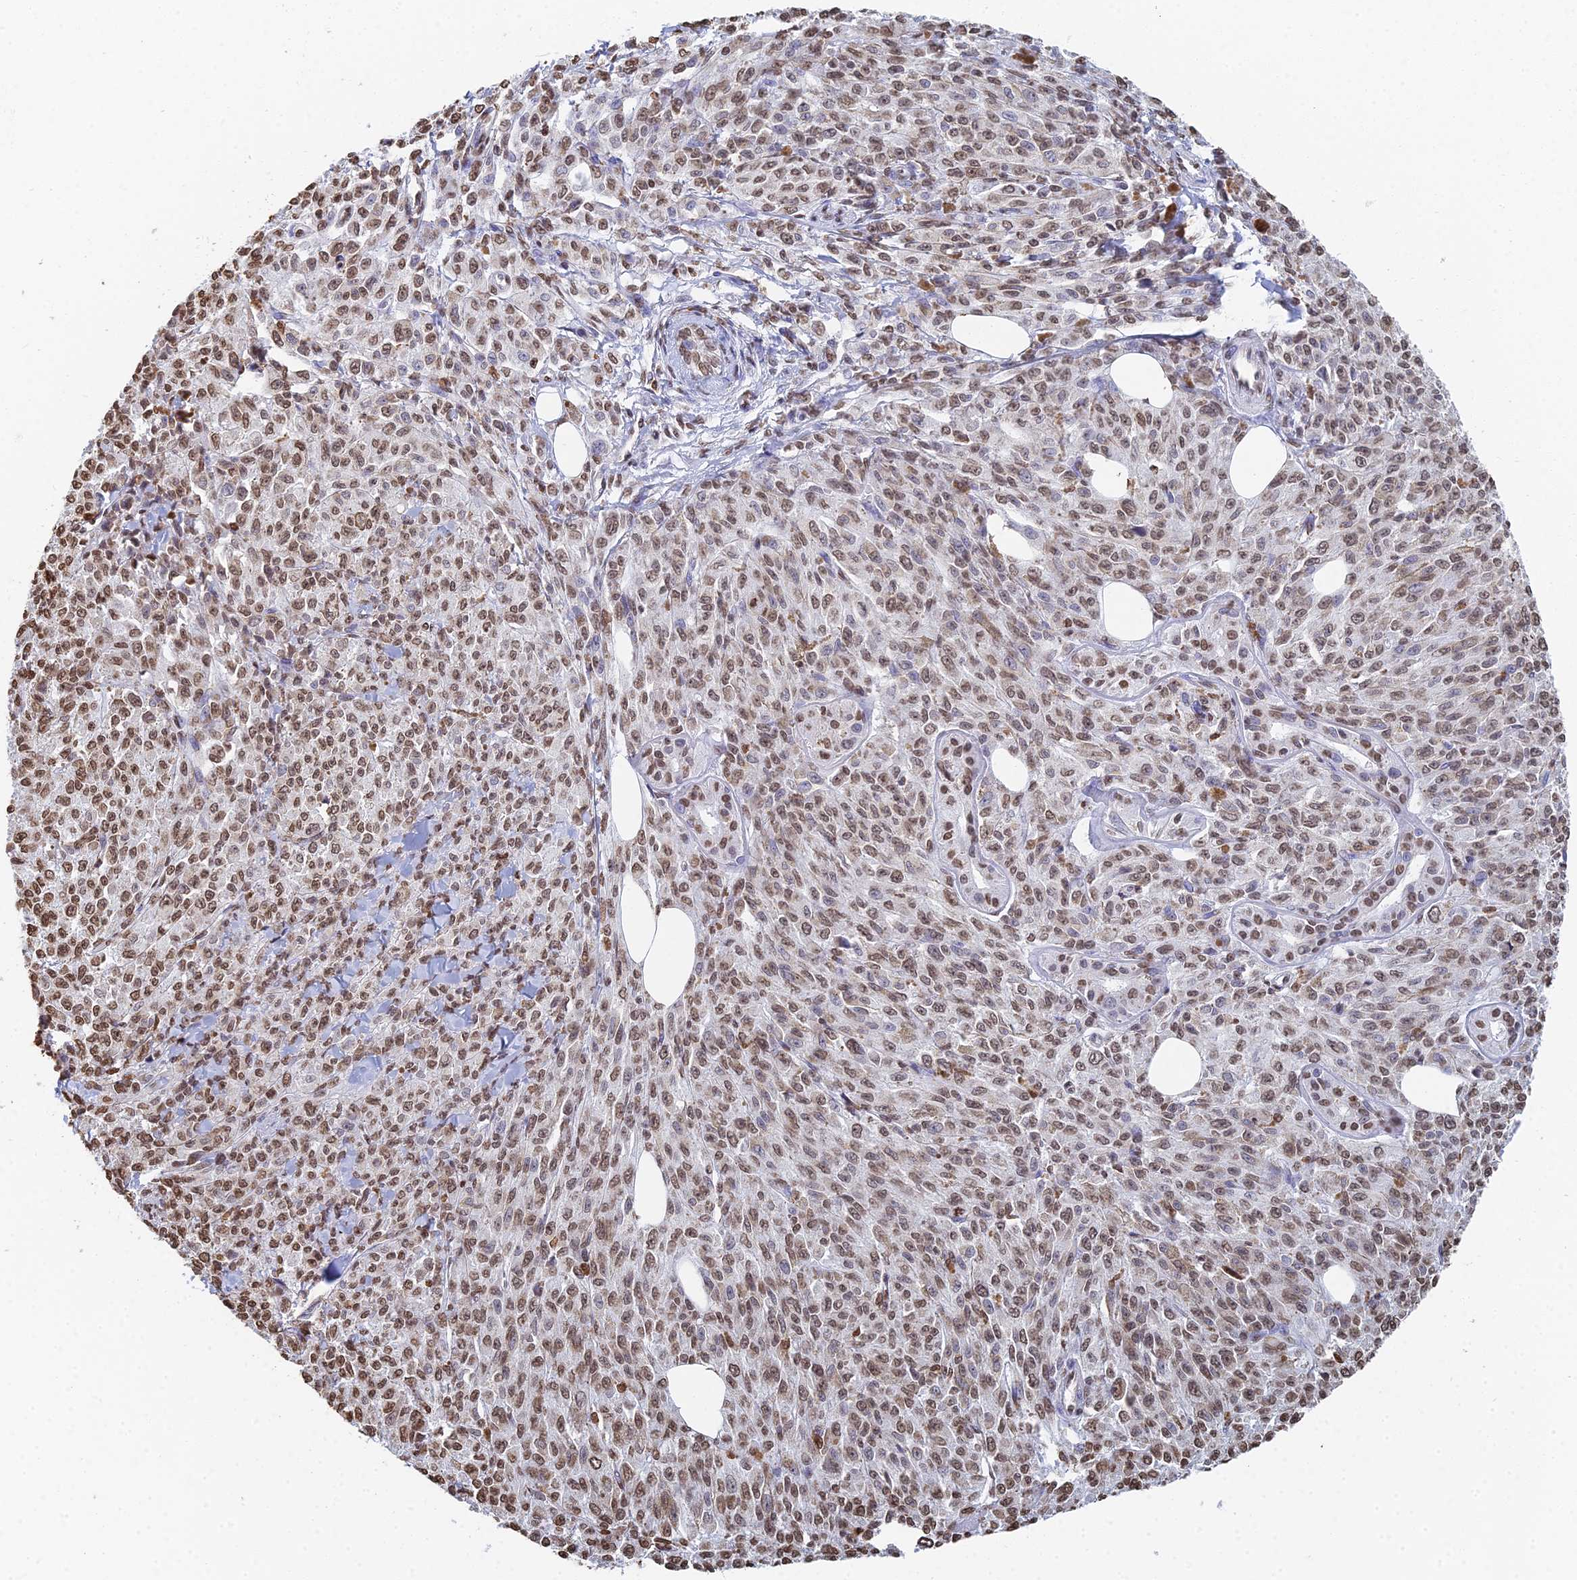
{"staining": {"intensity": "weak", "quantity": ">75%", "location": "nuclear"}, "tissue": "melanoma", "cell_type": "Tumor cells", "image_type": "cancer", "snomed": [{"axis": "morphology", "description": "Malignant melanoma, NOS"}, {"axis": "topography", "description": "Skin"}], "caption": "The photomicrograph exhibits a brown stain indicating the presence of a protein in the nuclear of tumor cells in malignant melanoma. The protein of interest is stained brown, and the nuclei are stained in blue (DAB (3,3'-diaminobenzidine) IHC with brightfield microscopy, high magnification).", "gene": "GBP3", "patient": {"sex": "female", "age": 52}}